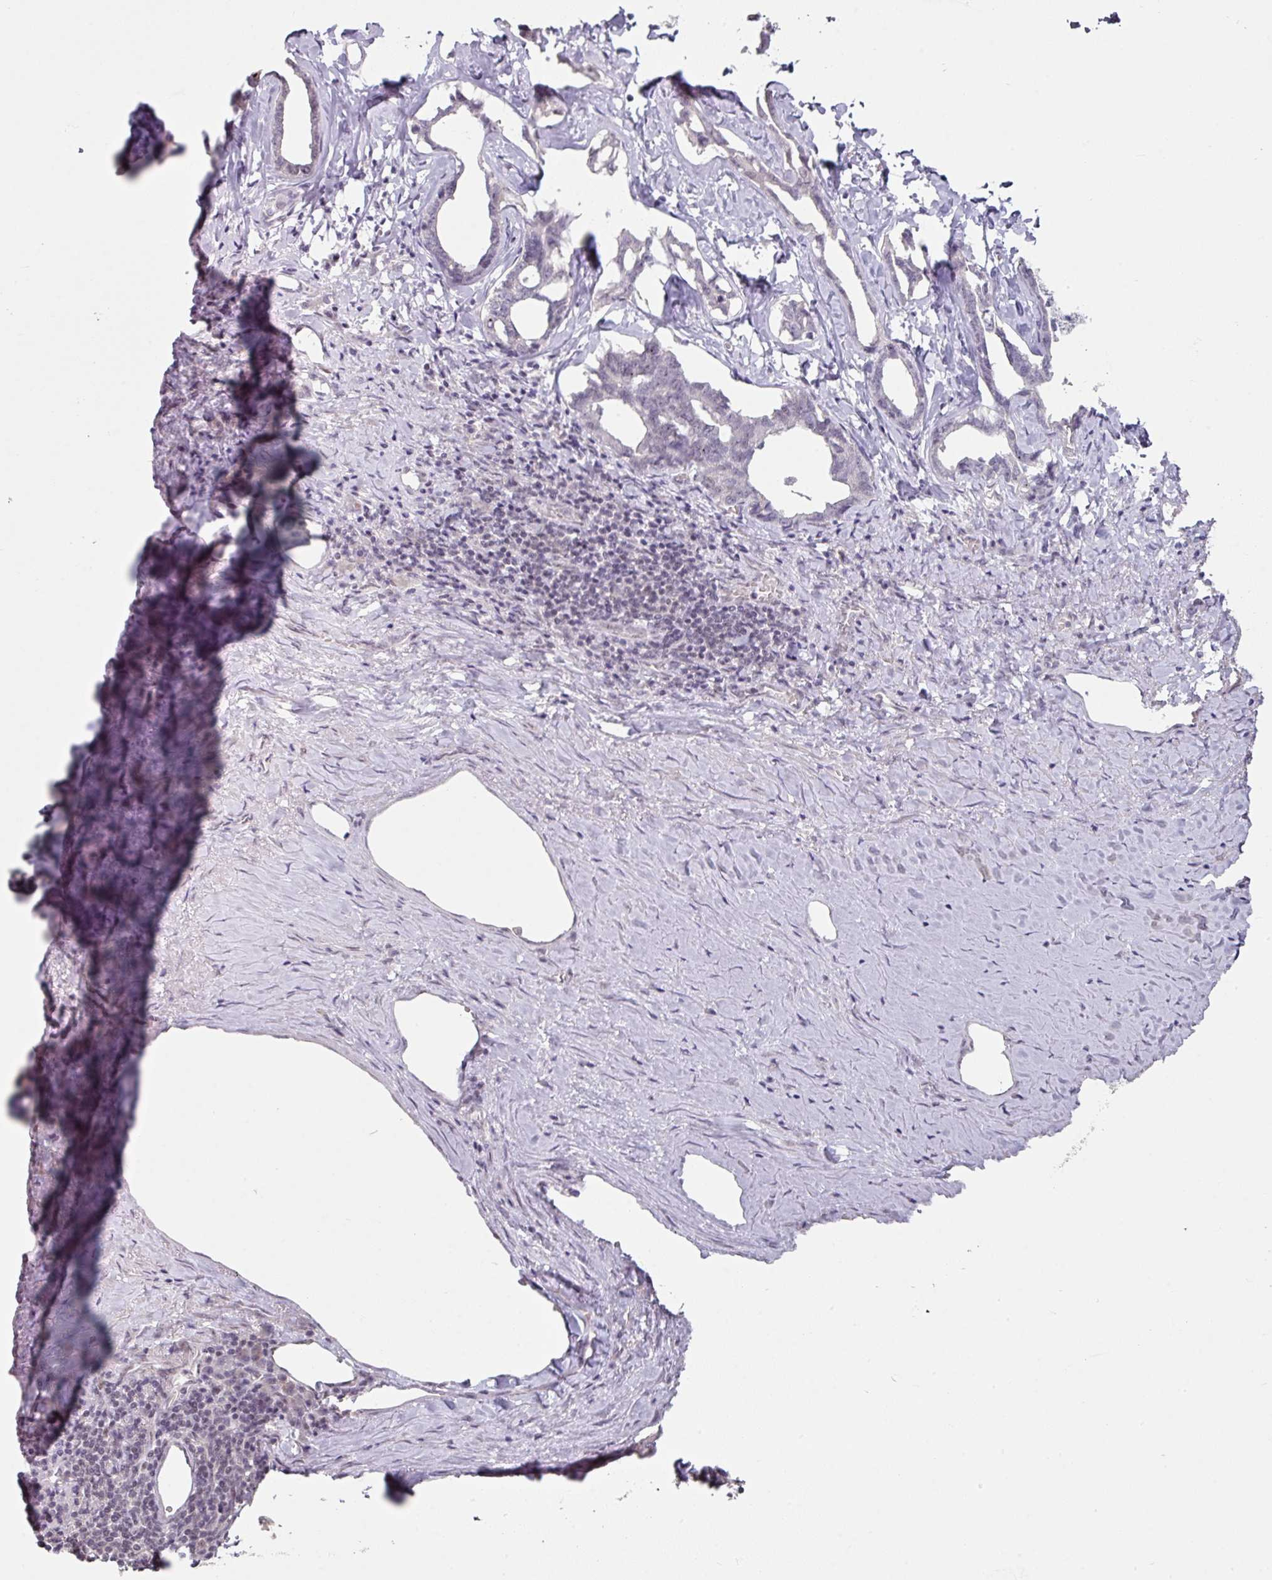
{"staining": {"intensity": "weak", "quantity": "<25%", "location": "nuclear"}, "tissue": "liver cancer", "cell_type": "Tumor cells", "image_type": "cancer", "snomed": [{"axis": "morphology", "description": "Cholangiocarcinoma"}, {"axis": "topography", "description": "Liver"}], "caption": "The photomicrograph exhibits no staining of tumor cells in liver cholangiocarcinoma.", "gene": "ELK1", "patient": {"sex": "male", "age": 59}}